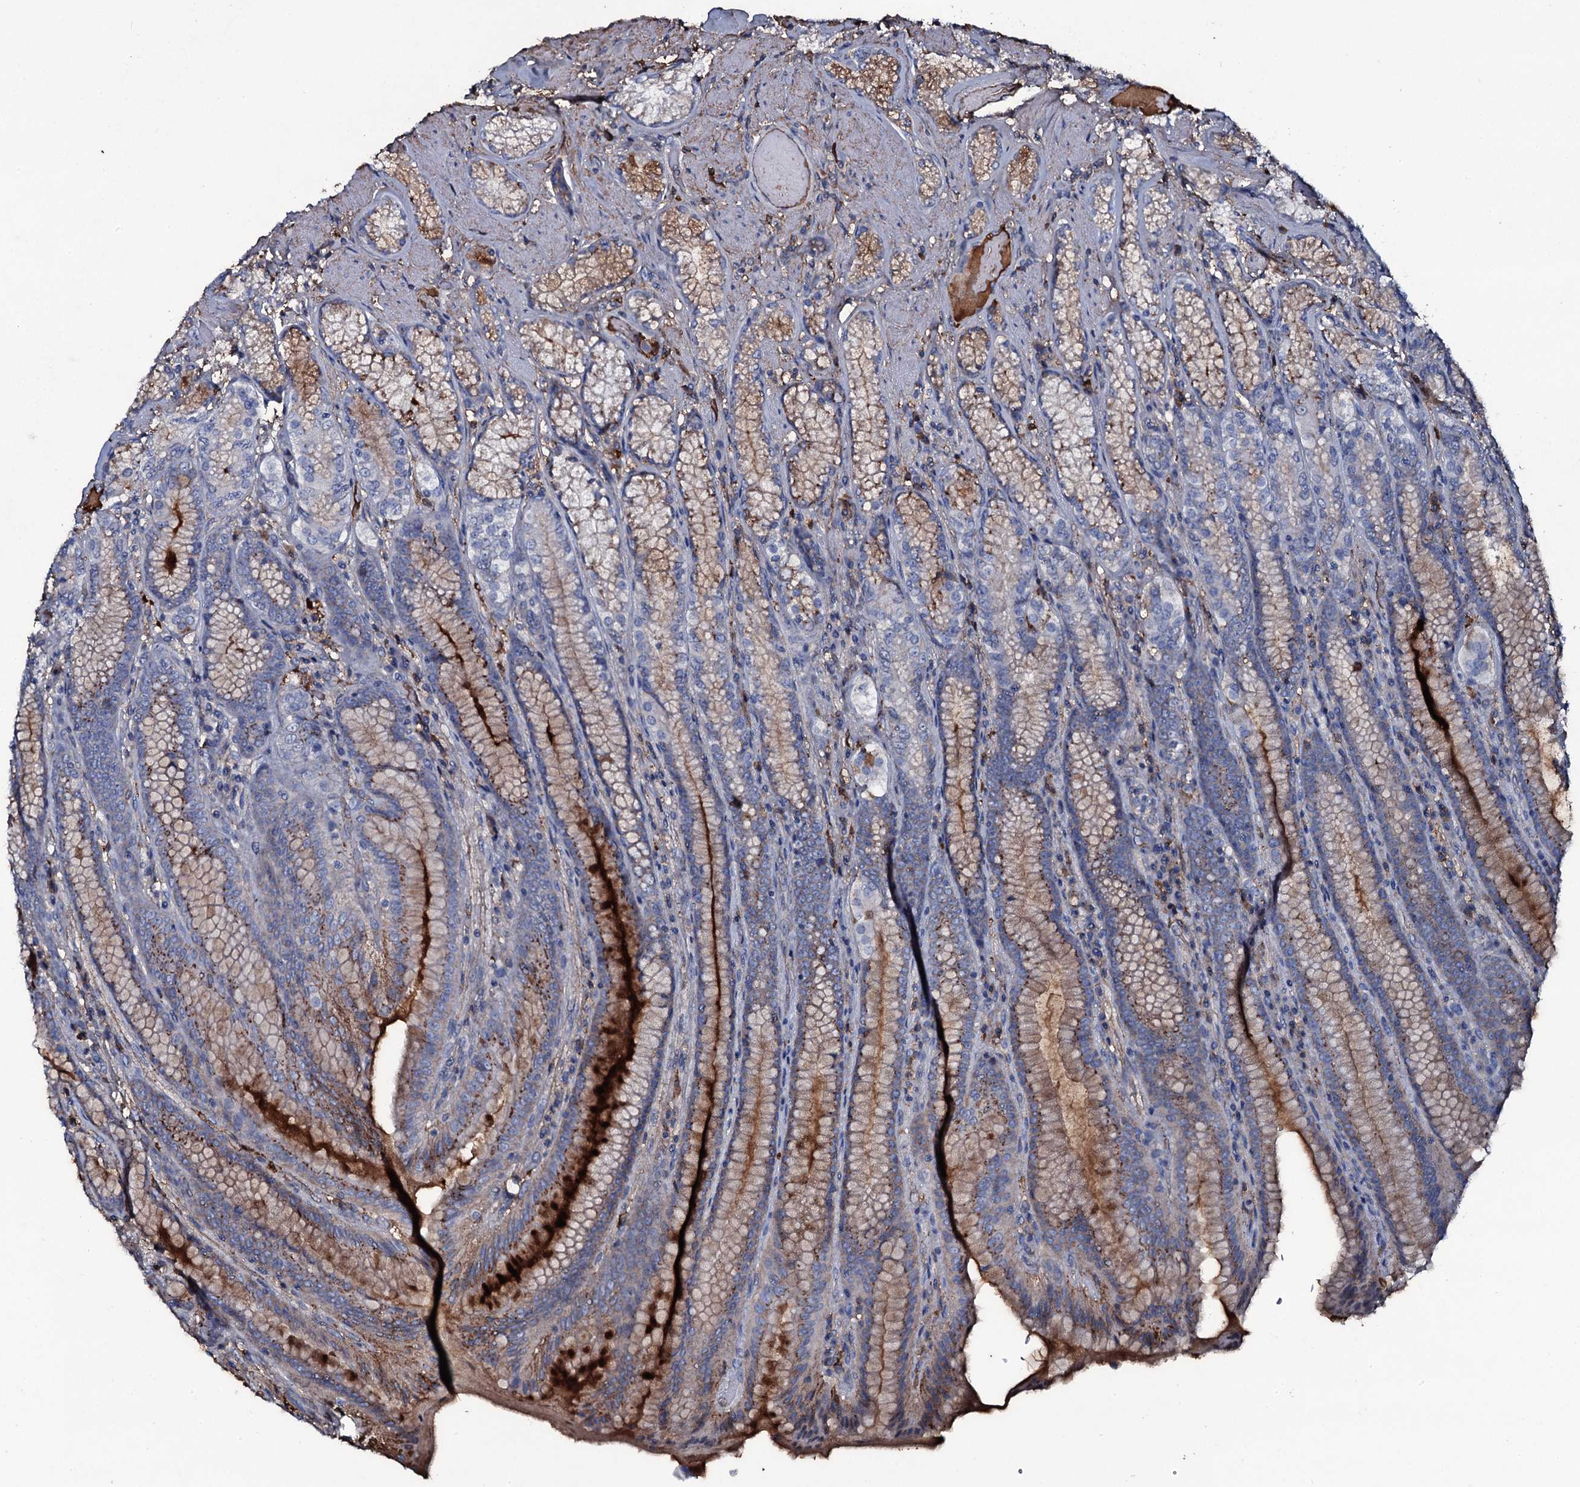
{"staining": {"intensity": "strong", "quantity": "25%-75%", "location": "cytoplasmic/membranous"}, "tissue": "stomach", "cell_type": "Glandular cells", "image_type": "normal", "snomed": [{"axis": "morphology", "description": "Normal tissue, NOS"}, {"axis": "topography", "description": "Stomach, upper"}, {"axis": "topography", "description": "Stomach, lower"}], "caption": "Immunohistochemical staining of normal human stomach reveals strong cytoplasmic/membranous protein expression in approximately 25%-75% of glandular cells. The protein is stained brown, and the nuclei are stained in blue (DAB (3,3'-diaminobenzidine) IHC with brightfield microscopy, high magnification).", "gene": "EDN1", "patient": {"sex": "female", "age": 76}}